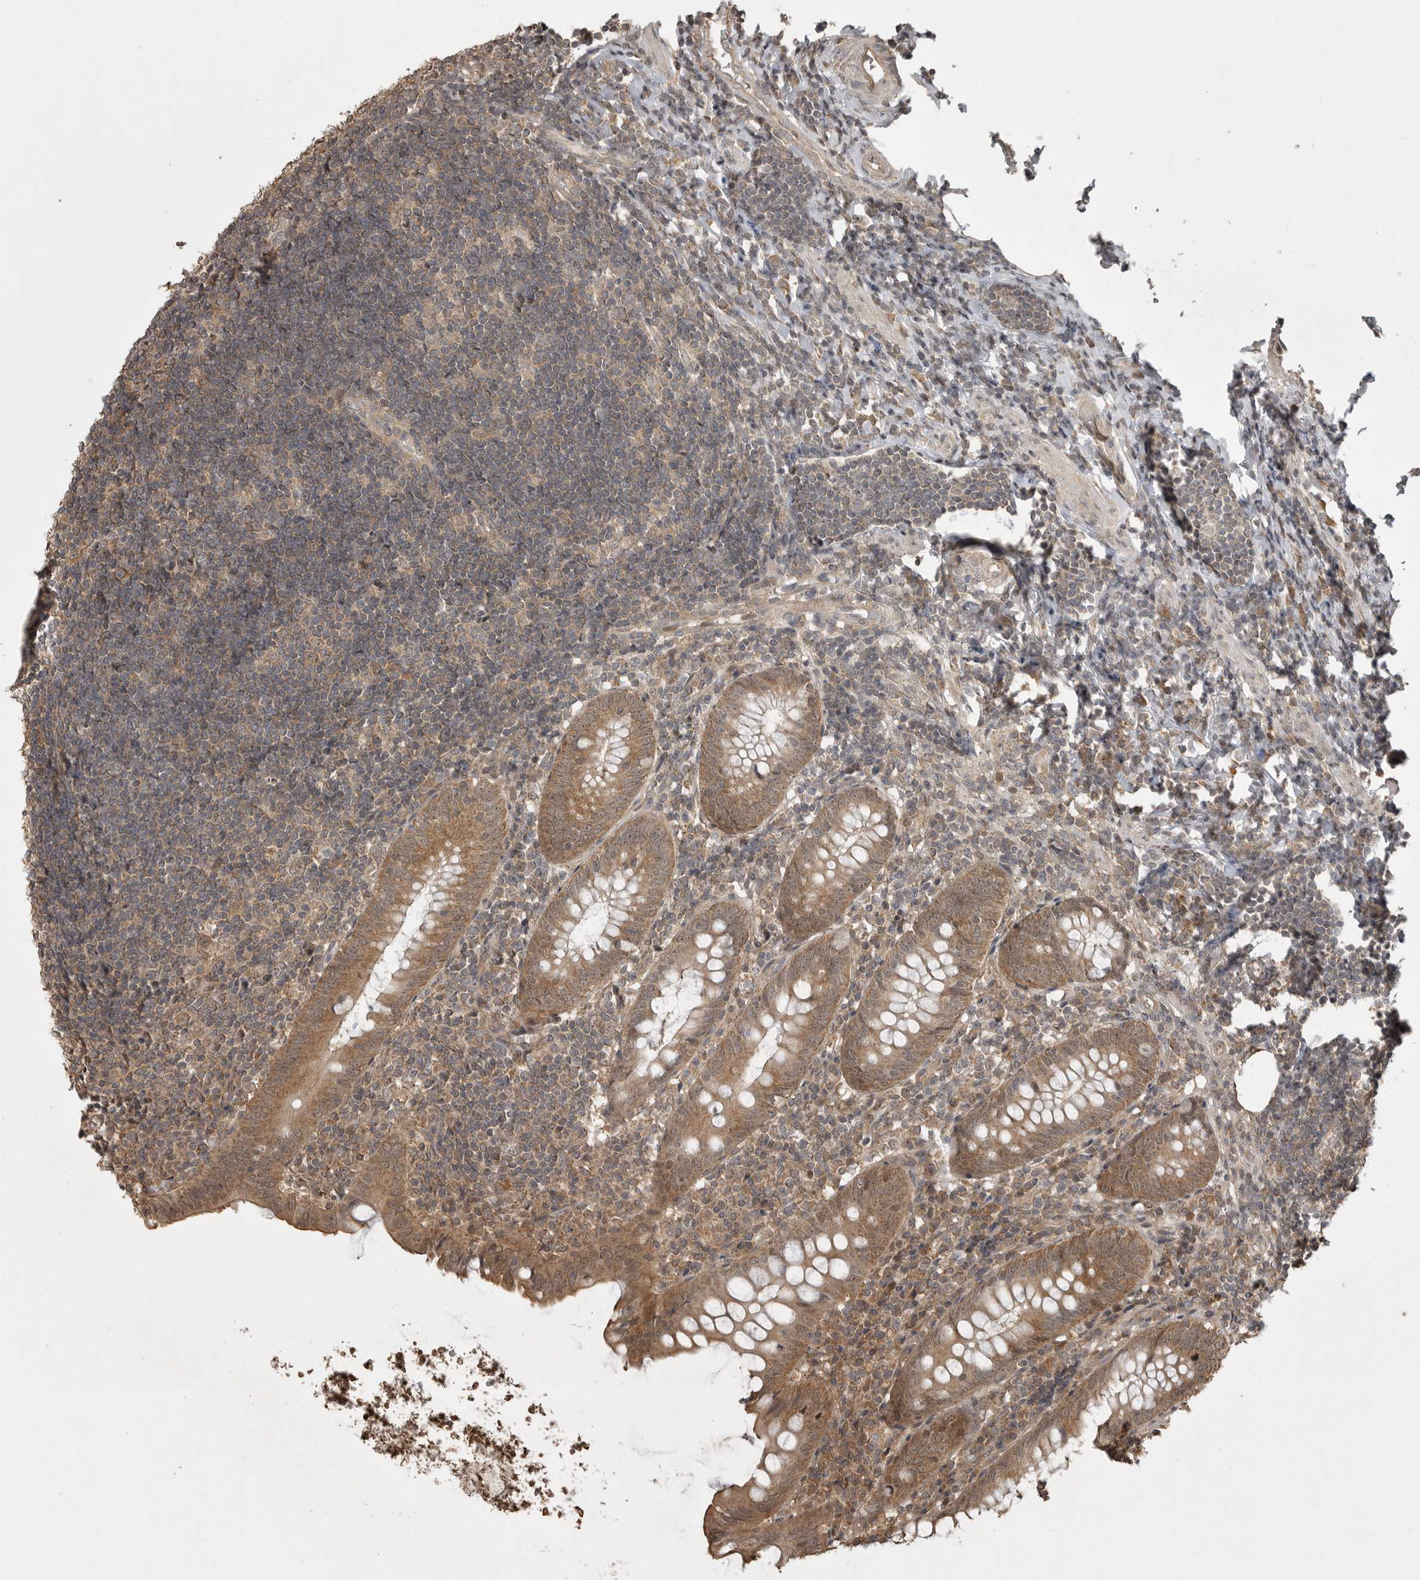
{"staining": {"intensity": "moderate", "quantity": ">75%", "location": "cytoplasmic/membranous"}, "tissue": "appendix", "cell_type": "Glandular cells", "image_type": "normal", "snomed": [{"axis": "morphology", "description": "Normal tissue, NOS"}, {"axis": "topography", "description": "Appendix"}], "caption": "Protein staining shows moderate cytoplasmic/membranous positivity in approximately >75% of glandular cells in normal appendix. The staining was performed using DAB, with brown indicating positive protein expression. Nuclei are stained blue with hematoxylin.", "gene": "LLGL1", "patient": {"sex": "female", "age": 54}}